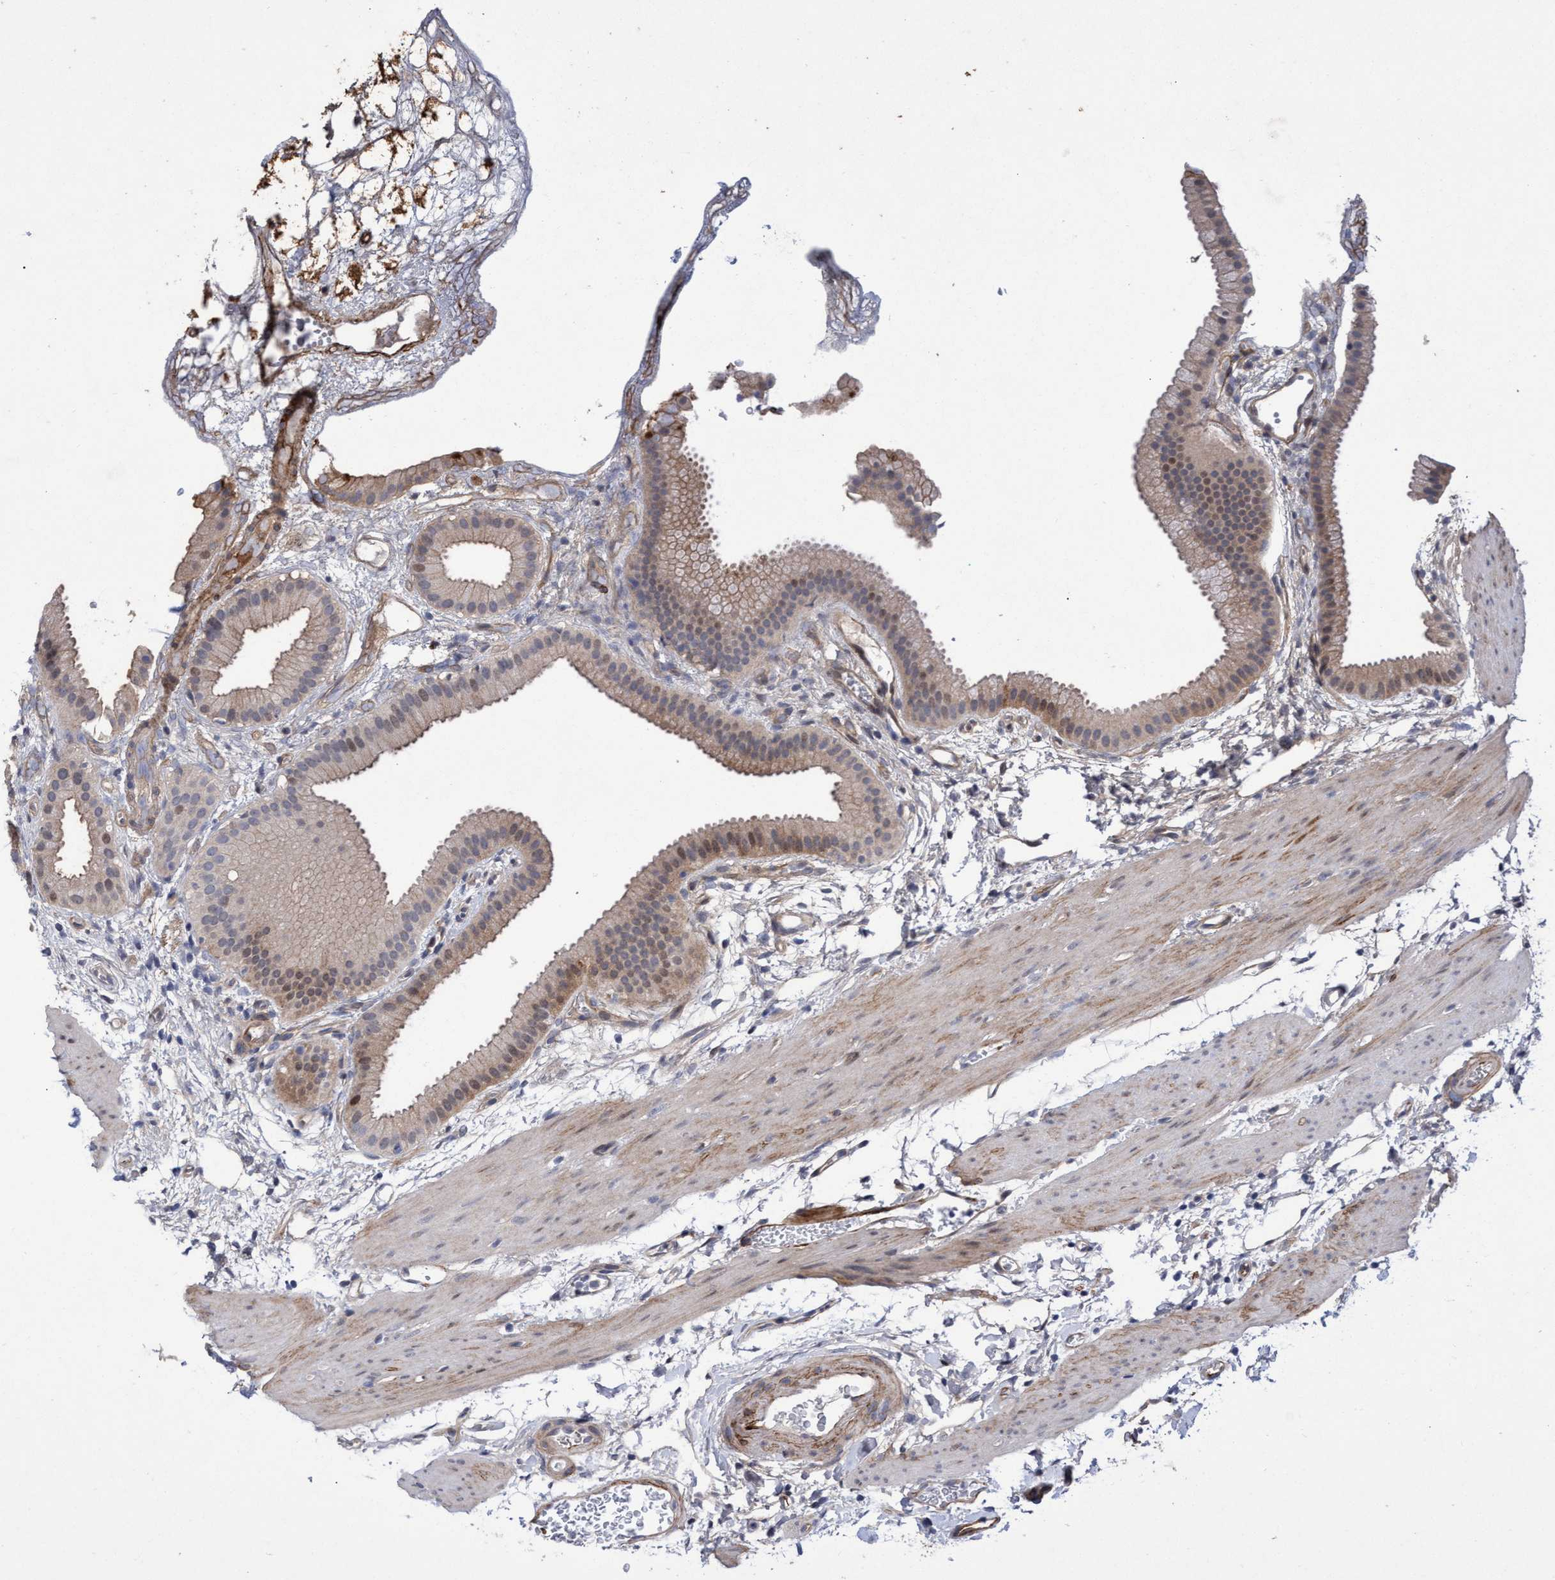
{"staining": {"intensity": "weak", "quantity": "25%-75%", "location": "cytoplasmic/membranous,nuclear"}, "tissue": "gallbladder", "cell_type": "Glandular cells", "image_type": "normal", "snomed": [{"axis": "morphology", "description": "Normal tissue, NOS"}, {"axis": "topography", "description": "Gallbladder"}], "caption": "This is a micrograph of IHC staining of normal gallbladder, which shows weak positivity in the cytoplasmic/membranous,nuclear of glandular cells.", "gene": "ZNF750", "patient": {"sex": "female", "age": 64}}